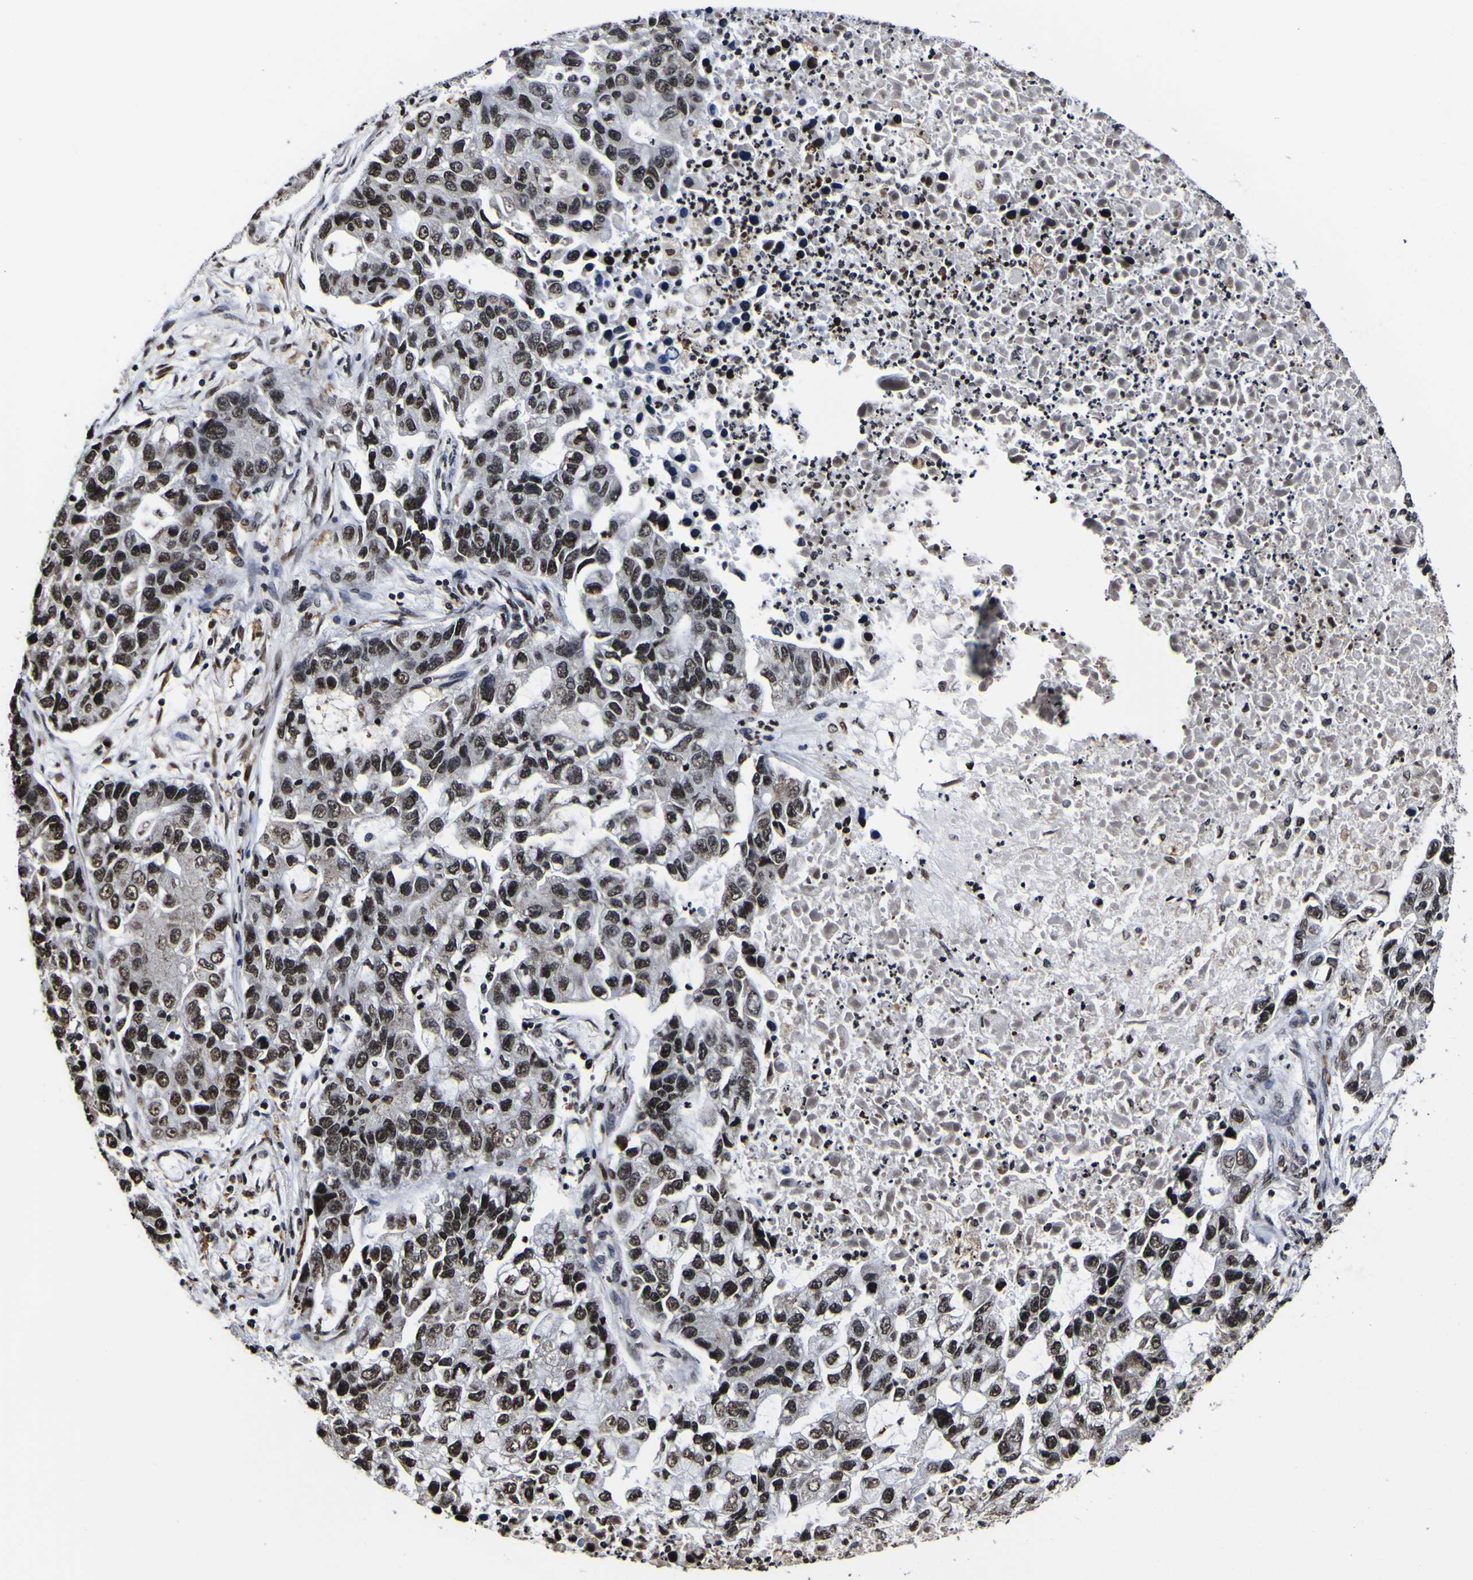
{"staining": {"intensity": "strong", "quantity": ">75%", "location": "nuclear"}, "tissue": "lung cancer", "cell_type": "Tumor cells", "image_type": "cancer", "snomed": [{"axis": "morphology", "description": "Adenocarcinoma, NOS"}, {"axis": "topography", "description": "Lung"}], "caption": "About >75% of tumor cells in lung cancer (adenocarcinoma) show strong nuclear protein expression as visualized by brown immunohistochemical staining.", "gene": "PIAS1", "patient": {"sex": "female", "age": 51}}